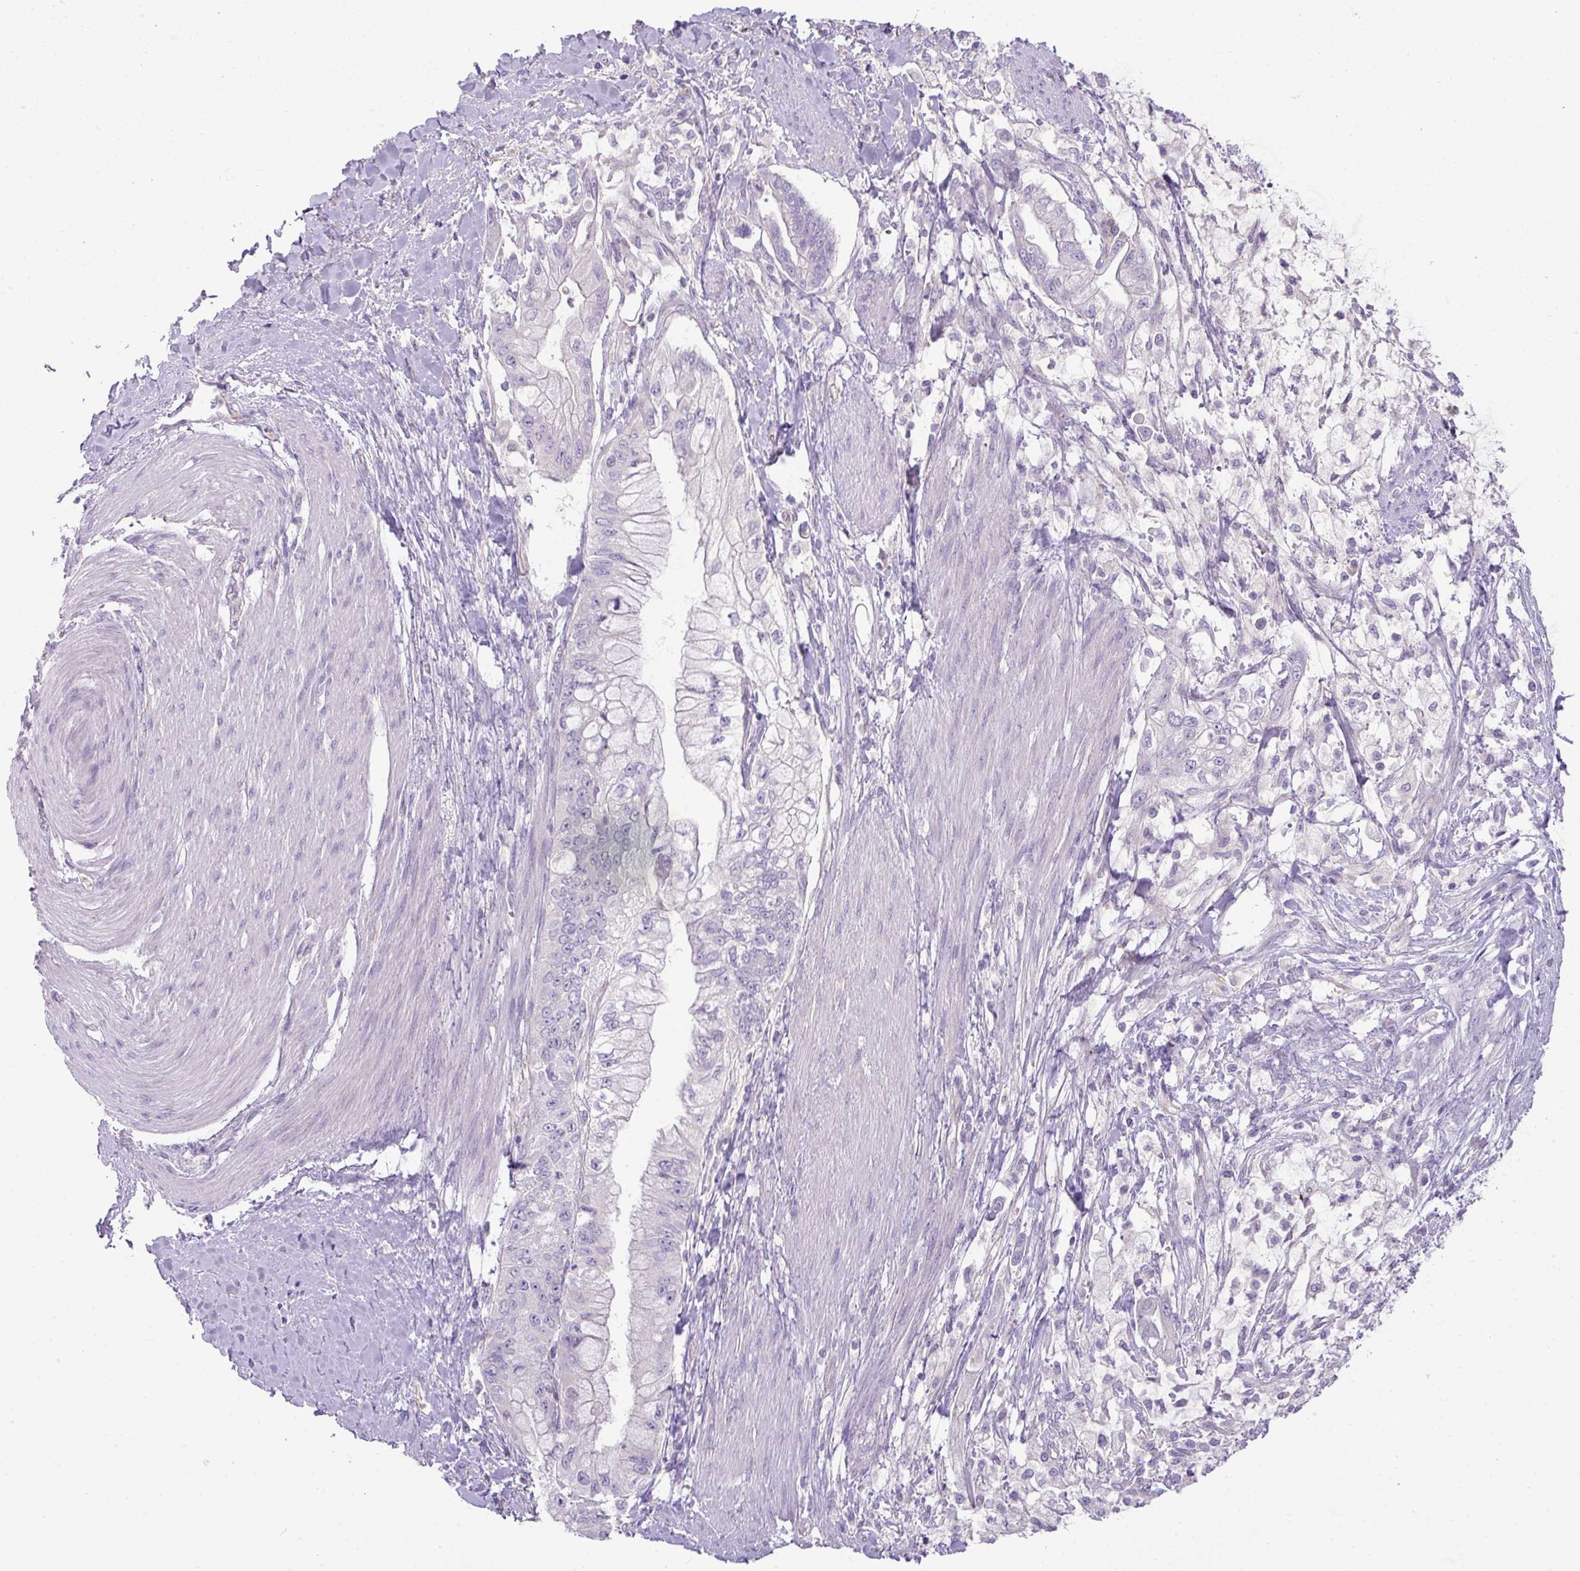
{"staining": {"intensity": "negative", "quantity": "none", "location": "none"}, "tissue": "pancreatic cancer", "cell_type": "Tumor cells", "image_type": "cancer", "snomed": [{"axis": "morphology", "description": "Adenocarcinoma, NOS"}, {"axis": "topography", "description": "Pancreas"}], "caption": "Immunohistochemical staining of pancreatic adenocarcinoma reveals no significant positivity in tumor cells.", "gene": "ENSG00000273748", "patient": {"sex": "male", "age": 48}}